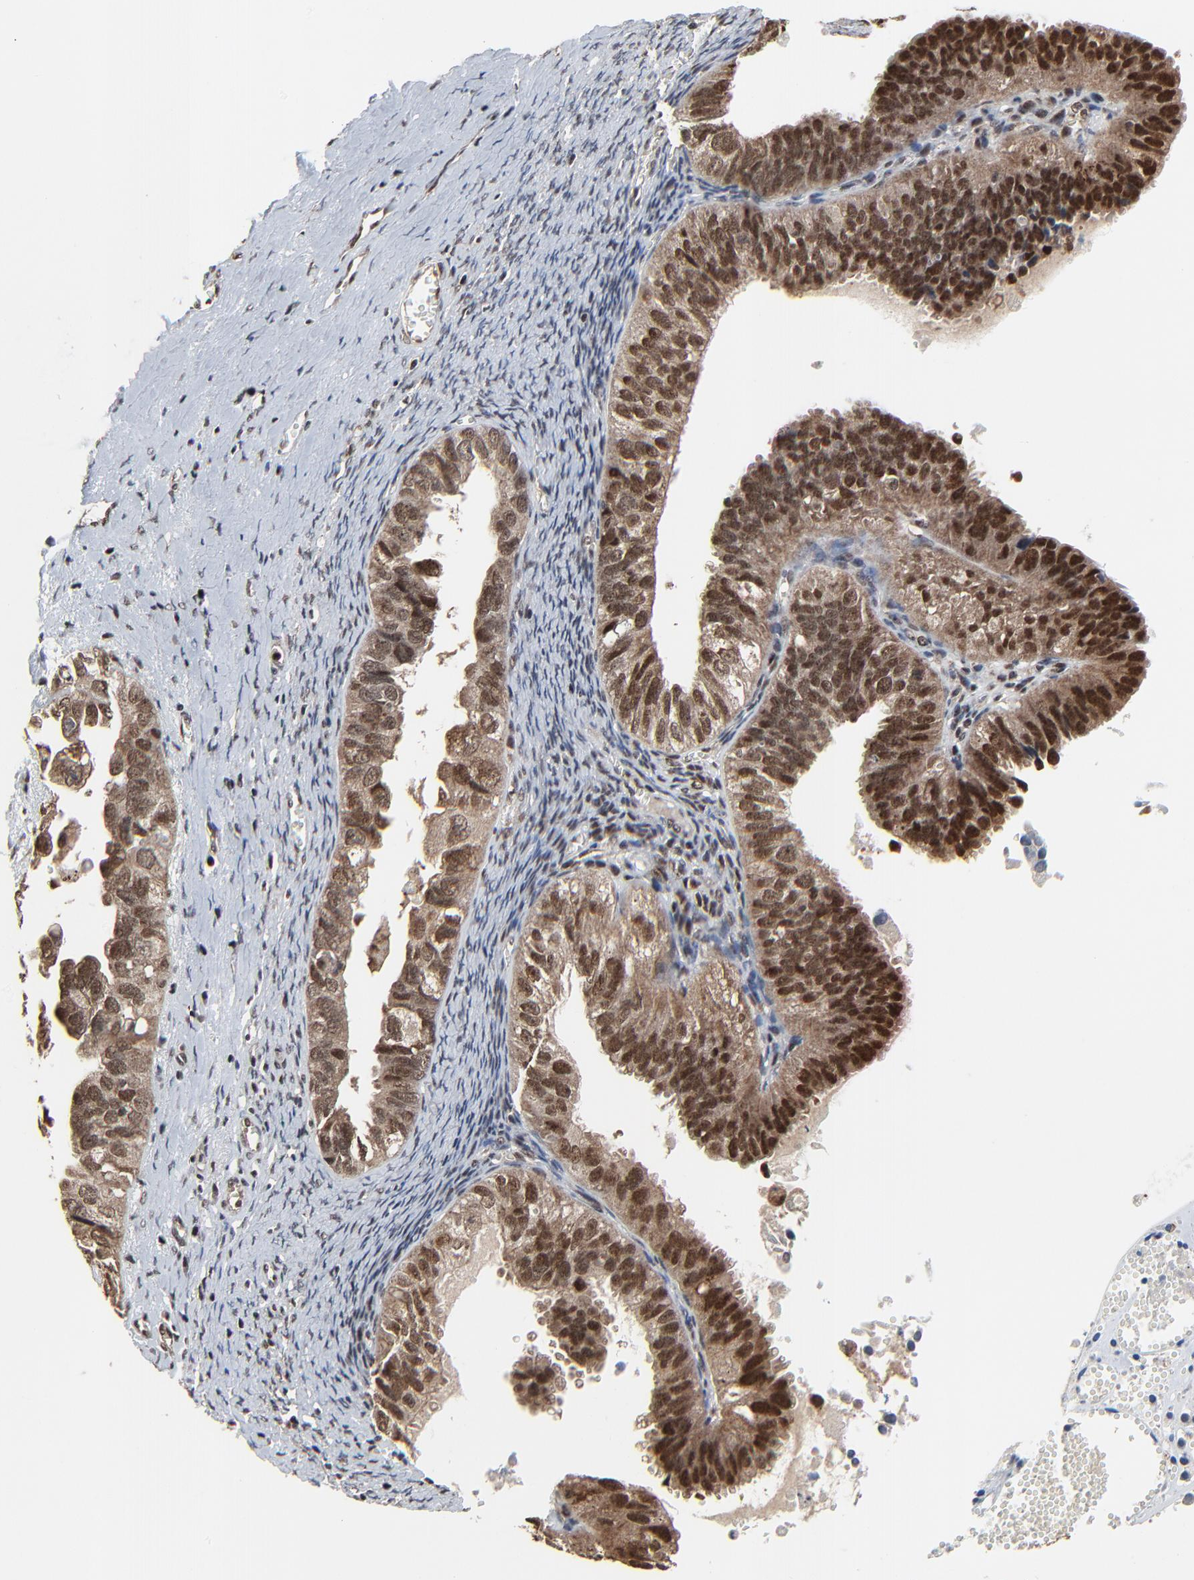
{"staining": {"intensity": "strong", "quantity": ">75%", "location": "cytoplasmic/membranous,nuclear"}, "tissue": "ovarian cancer", "cell_type": "Tumor cells", "image_type": "cancer", "snomed": [{"axis": "morphology", "description": "Carcinoma, endometroid"}, {"axis": "topography", "description": "Ovary"}], "caption": "This histopathology image displays immunohistochemistry staining of endometroid carcinoma (ovarian), with high strong cytoplasmic/membranous and nuclear staining in about >75% of tumor cells.", "gene": "RHOJ", "patient": {"sex": "female", "age": 85}}